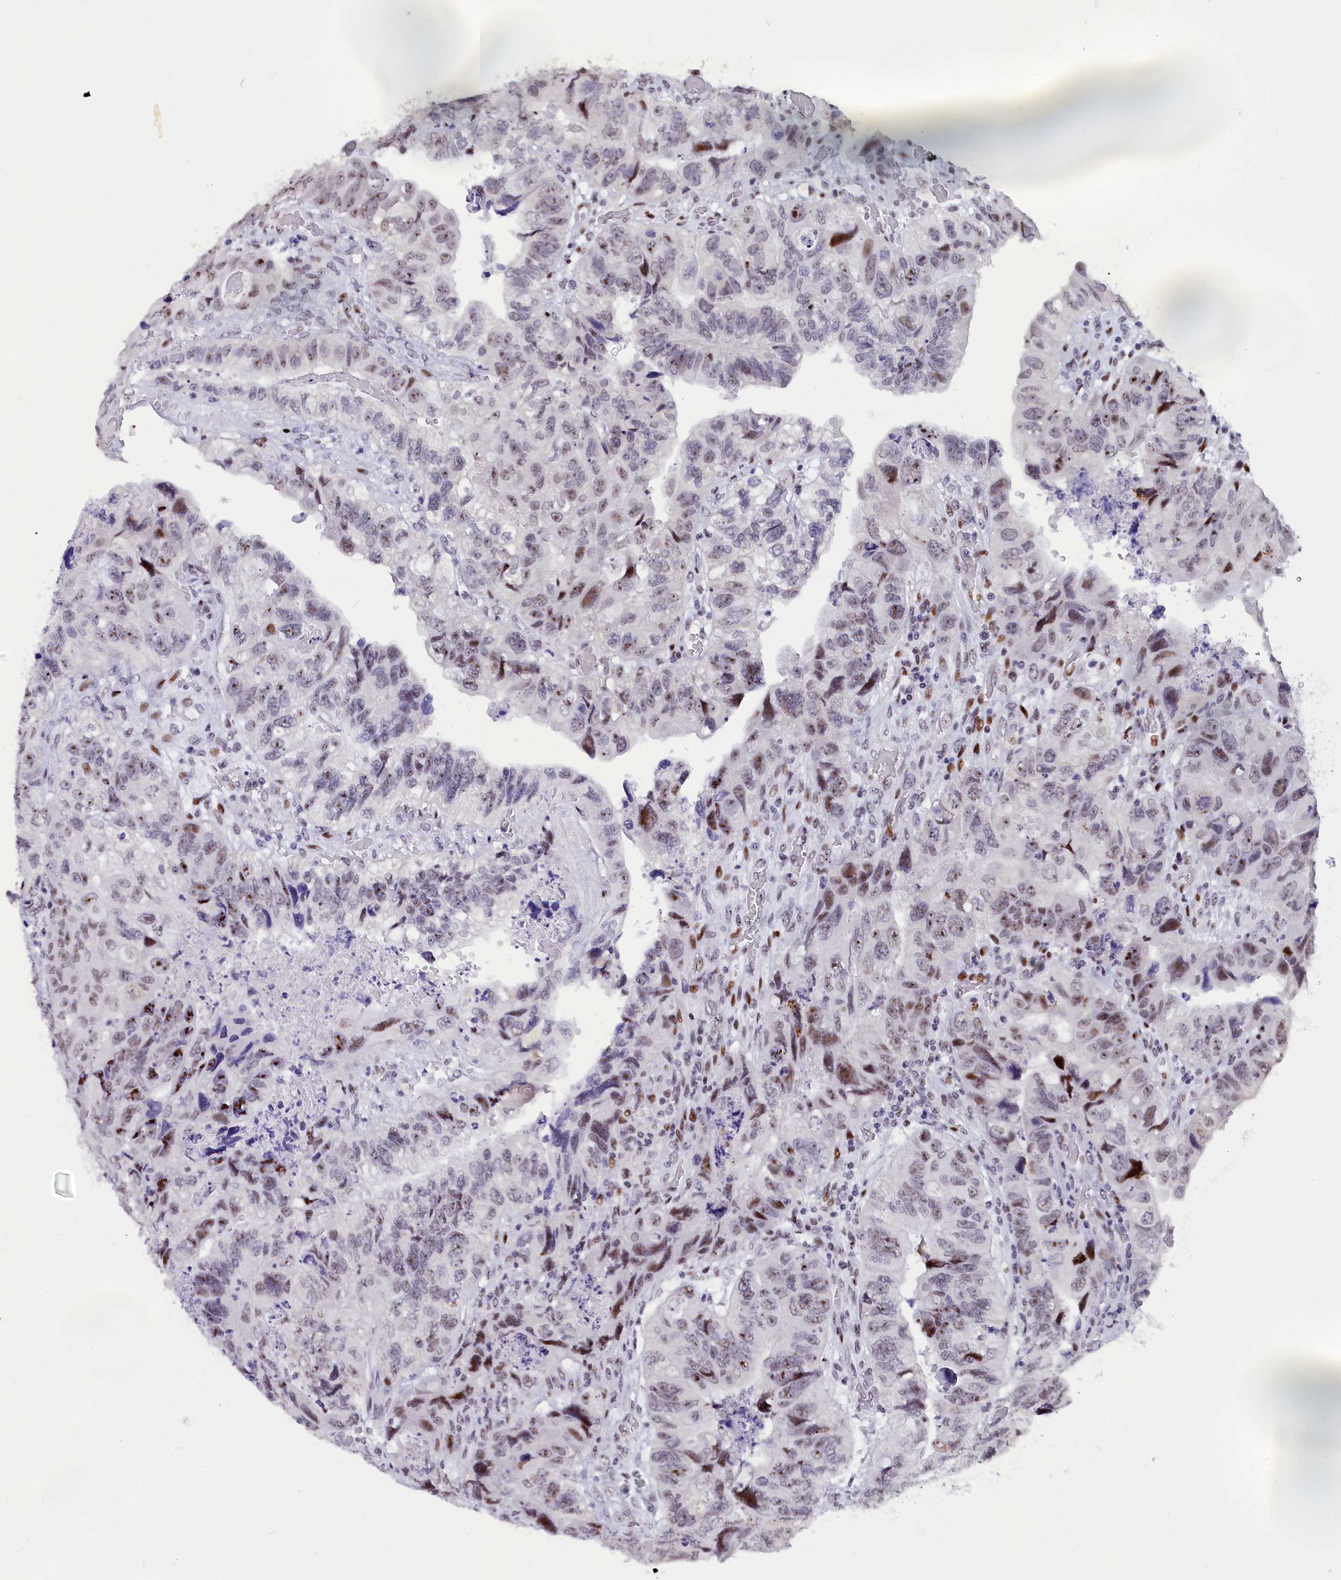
{"staining": {"intensity": "moderate", "quantity": "<25%", "location": "nuclear"}, "tissue": "colorectal cancer", "cell_type": "Tumor cells", "image_type": "cancer", "snomed": [{"axis": "morphology", "description": "Adenocarcinoma, NOS"}, {"axis": "topography", "description": "Rectum"}], "caption": "Immunohistochemical staining of colorectal cancer displays low levels of moderate nuclear protein staining in approximately <25% of tumor cells. Using DAB (3,3'-diaminobenzidine) (brown) and hematoxylin (blue) stains, captured at high magnification using brightfield microscopy.", "gene": "NSA2", "patient": {"sex": "male", "age": 63}}